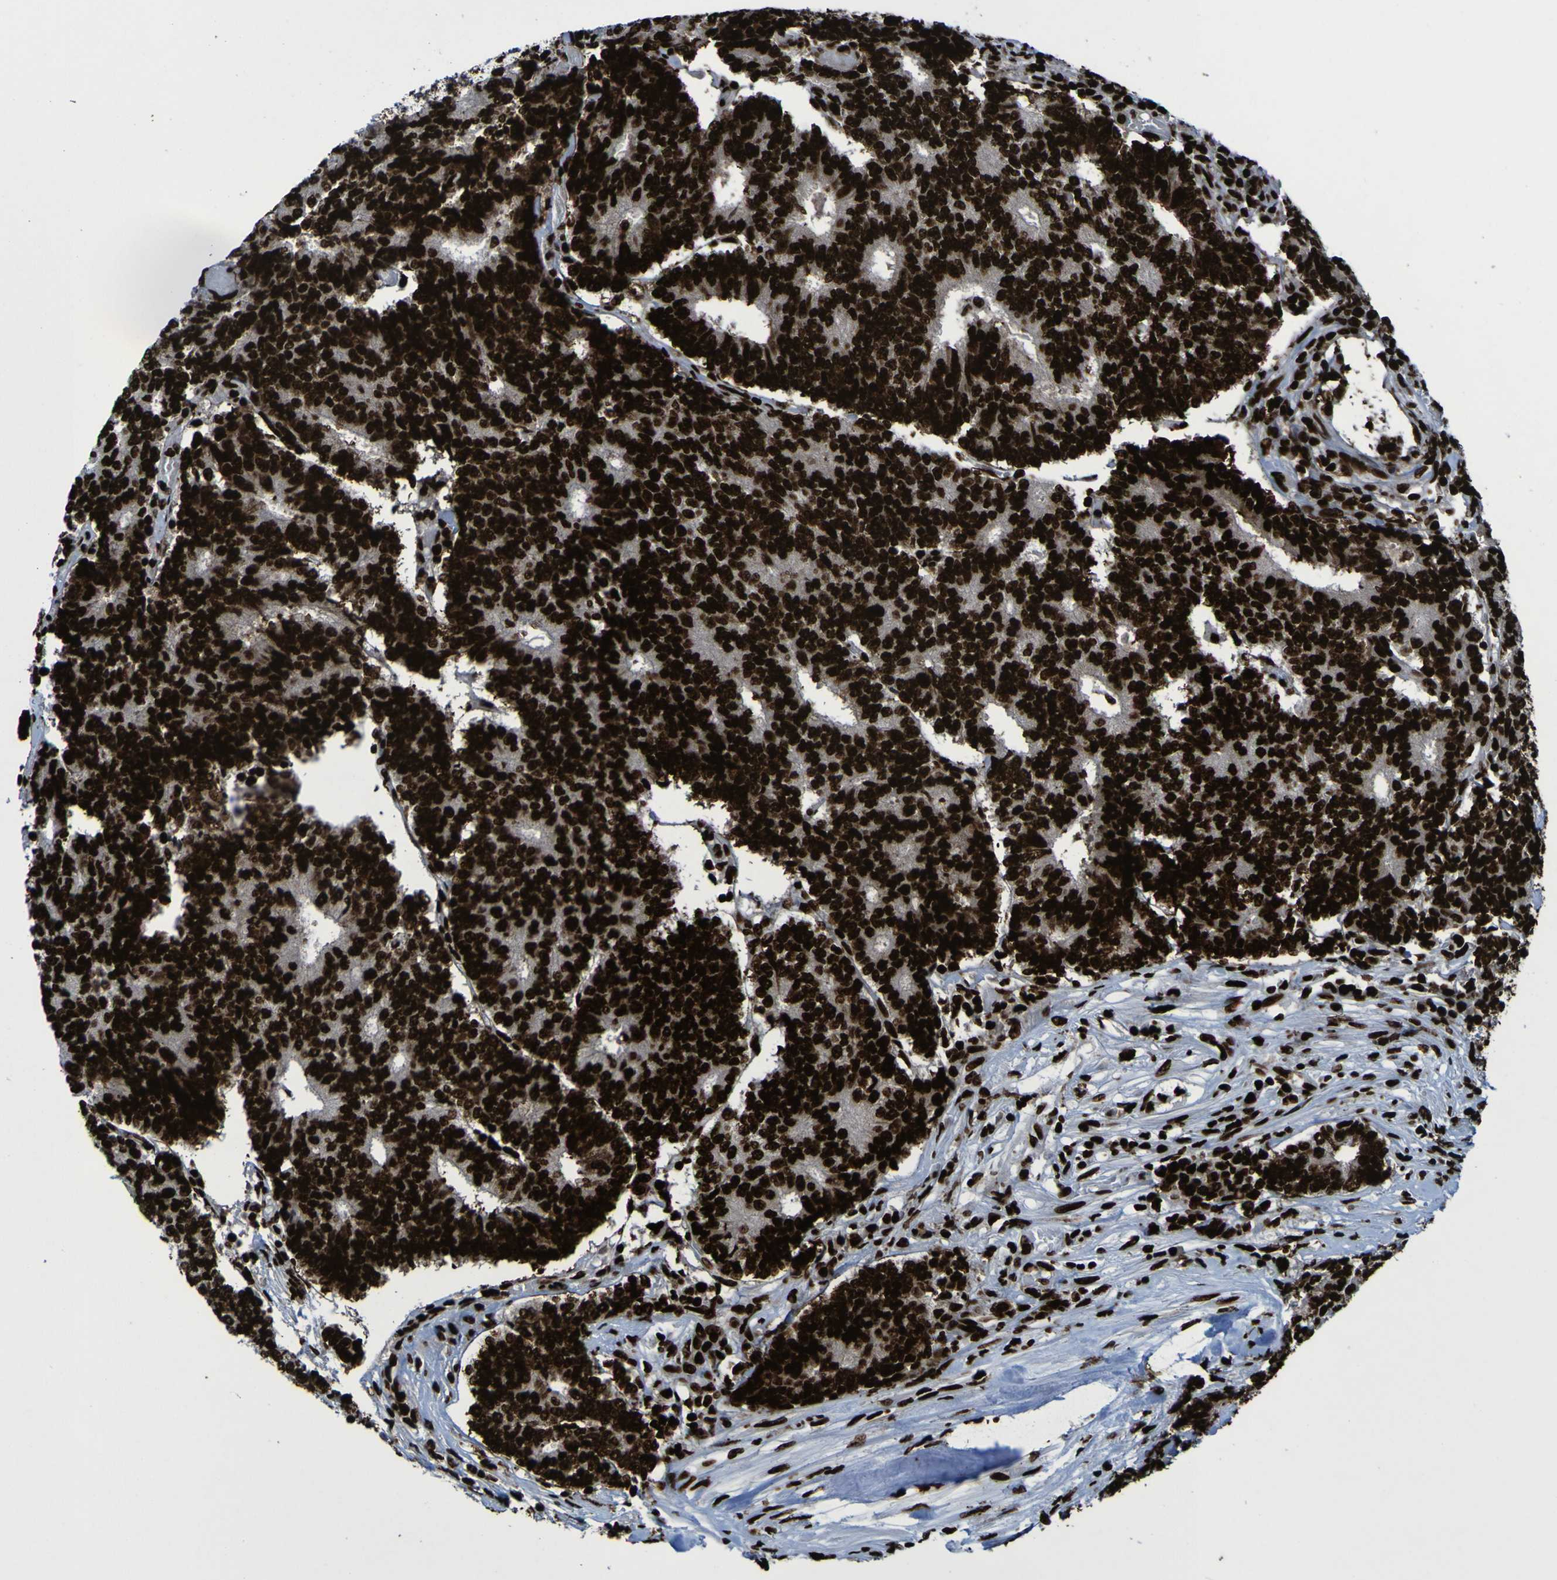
{"staining": {"intensity": "strong", "quantity": ">75%", "location": "nuclear"}, "tissue": "prostate cancer", "cell_type": "Tumor cells", "image_type": "cancer", "snomed": [{"axis": "morphology", "description": "Normal tissue, NOS"}, {"axis": "morphology", "description": "Adenocarcinoma, High grade"}, {"axis": "topography", "description": "Prostate"}, {"axis": "topography", "description": "Seminal veicle"}], "caption": "Prostate high-grade adenocarcinoma stained with immunohistochemistry shows strong nuclear staining in approximately >75% of tumor cells.", "gene": "NPM1", "patient": {"sex": "male", "age": 55}}